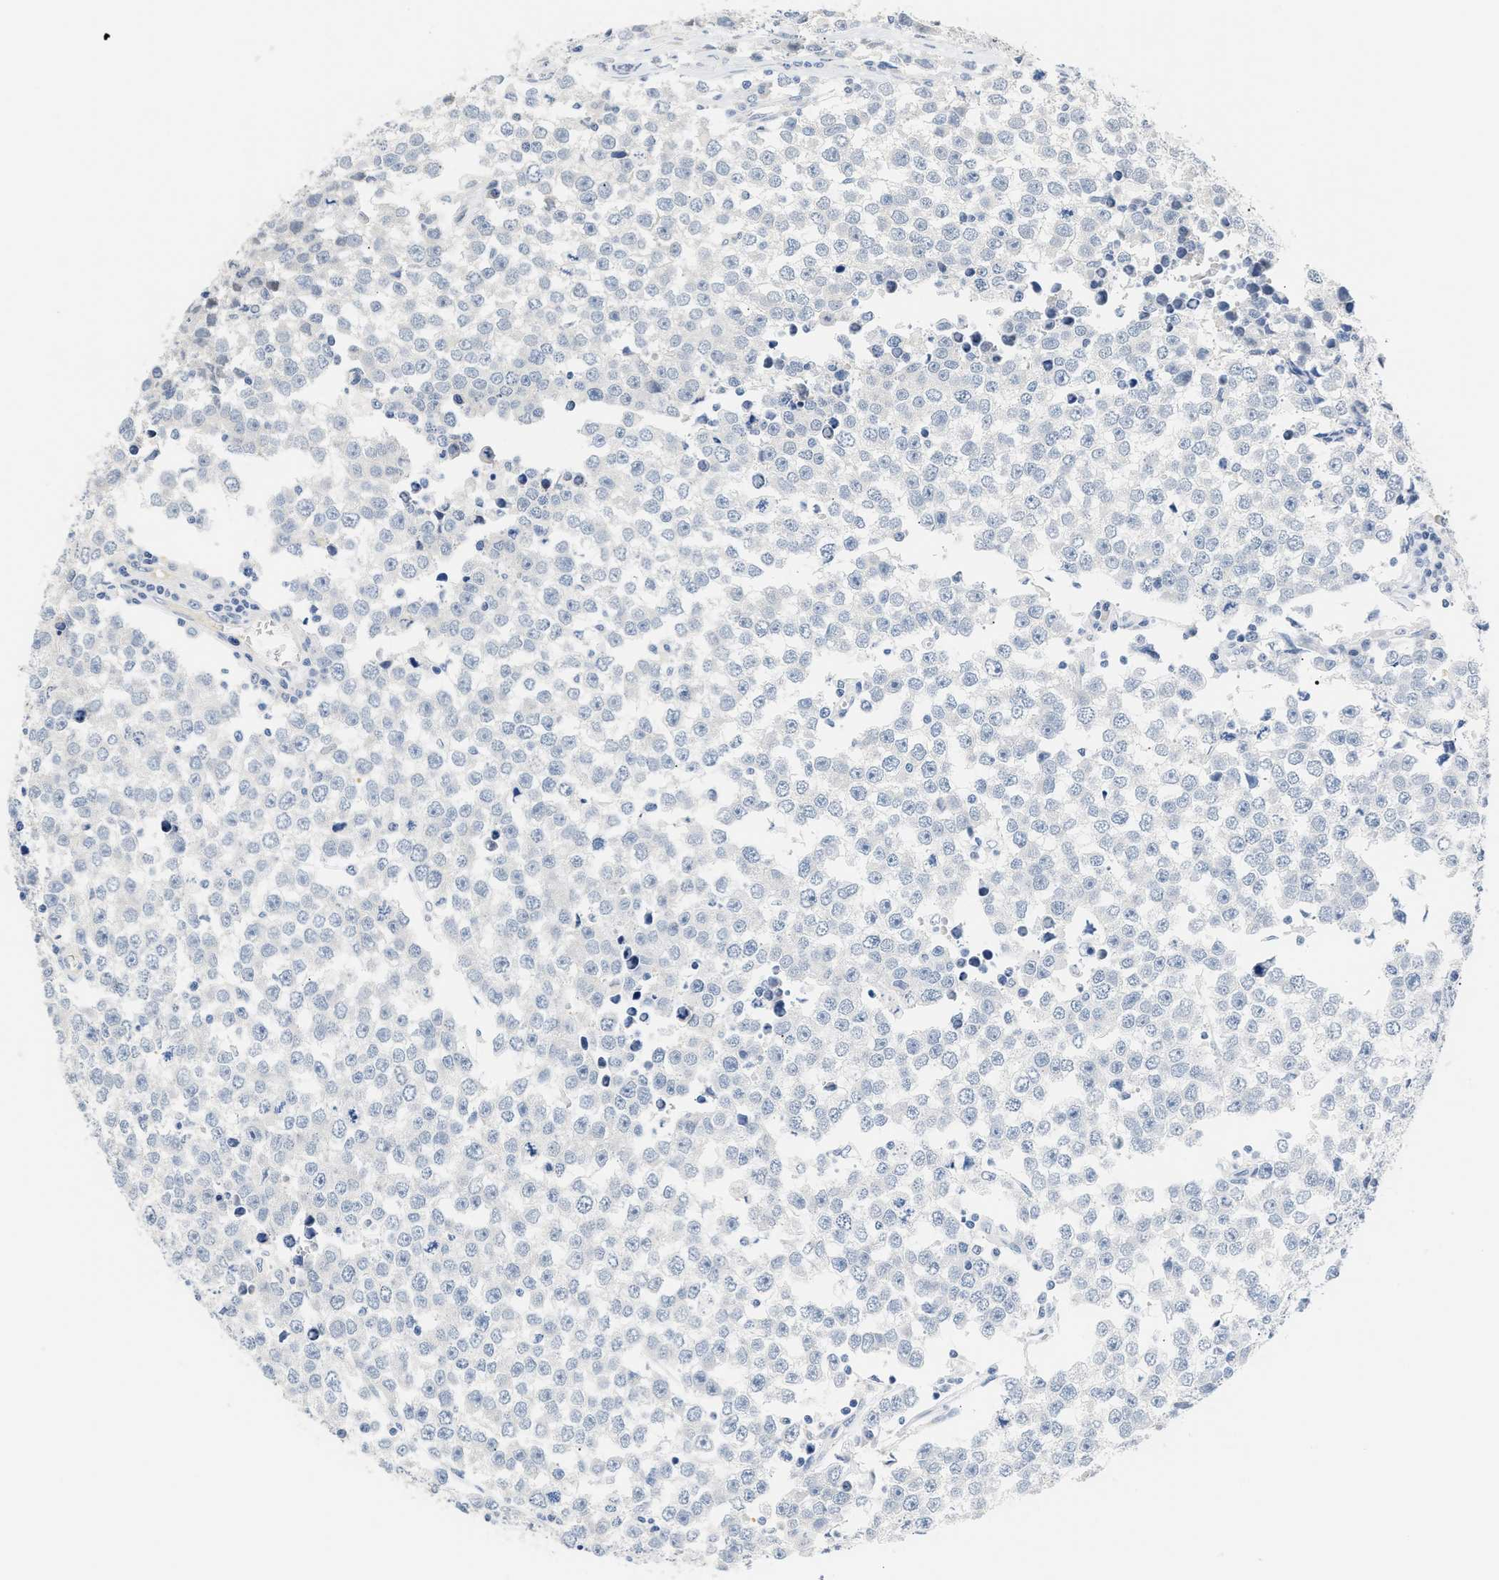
{"staining": {"intensity": "negative", "quantity": "none", "location": "none"}, "tissue": "testis cancer", "cell_type": "Tumor cells", "image_type": "cancer", "snomed": [{"axis": "morphology", "description": "Seminoma, NOS"}, {"axis": "morphology", "description": "Carcinoma, Embryonal, NOS"}, {"axis": "topography", "description": "Testis"}], "caption": "IHC of human seminoma (testis) demonstrates no positivity in tumor cells.", "gene": "TNIP2", "patient": {"sex": "male", "age": 52}}